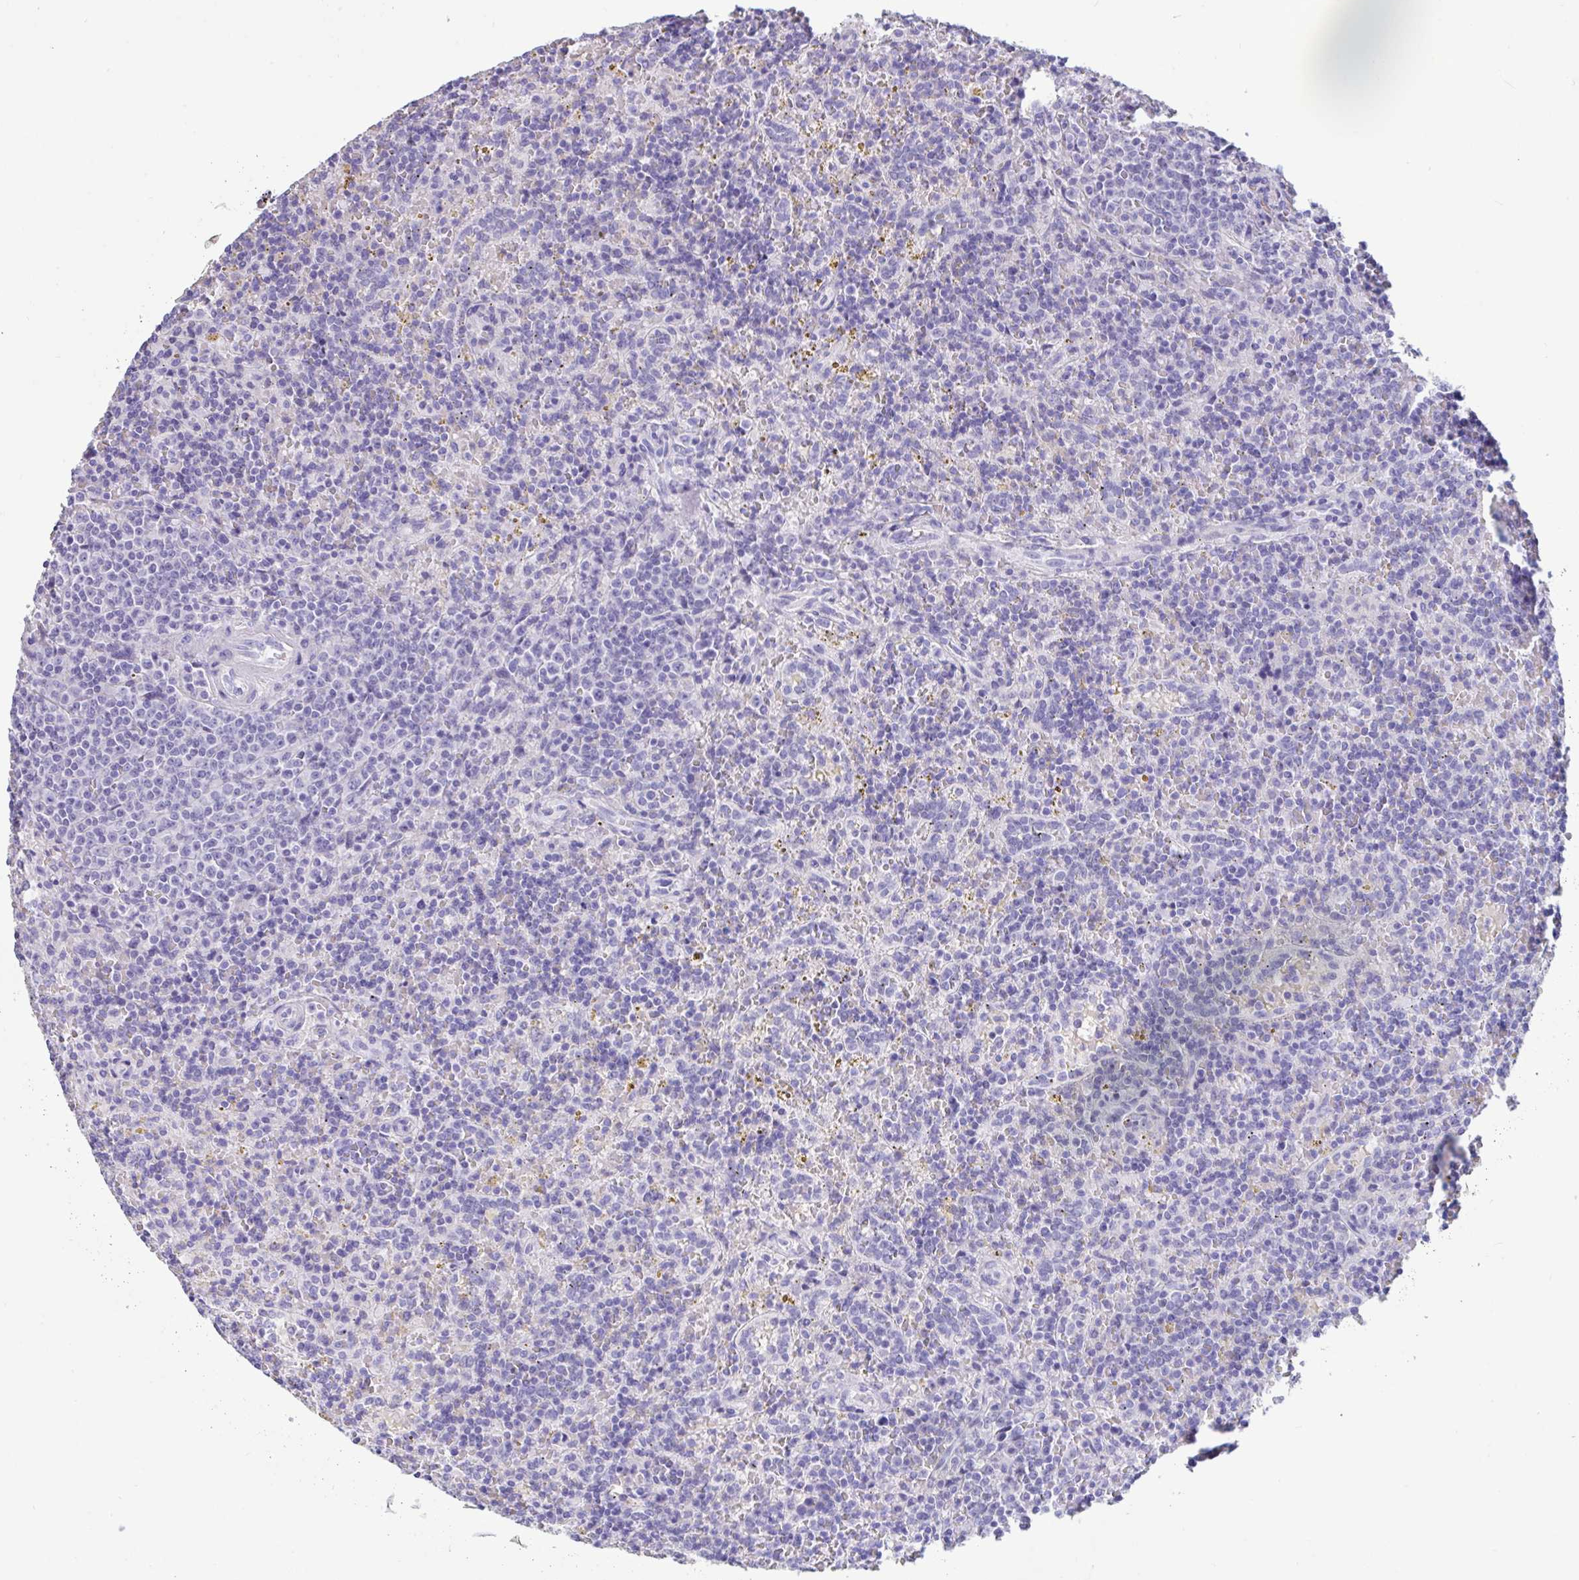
{"staining": {"intensity": "negative", "quantity": "none", "location": "none"}, "tissue": "lymphoma", "cell_type": "Tumor cells", "image_type": "cancer", "snomed": [{"axis": "morphology", "description": "Malignant lymphoma, non-Hodgkin's type, Low grade"}, {"axis": "topography", "description": "Spleen"}], "caption": "Immunohistochemistry (IHC) image of human lymphoma stained for a protein (brown), which demonstrates no staining in tumor cells.", "gene": "TNNC1", "patient": {"sex": "male", "age": 67}}